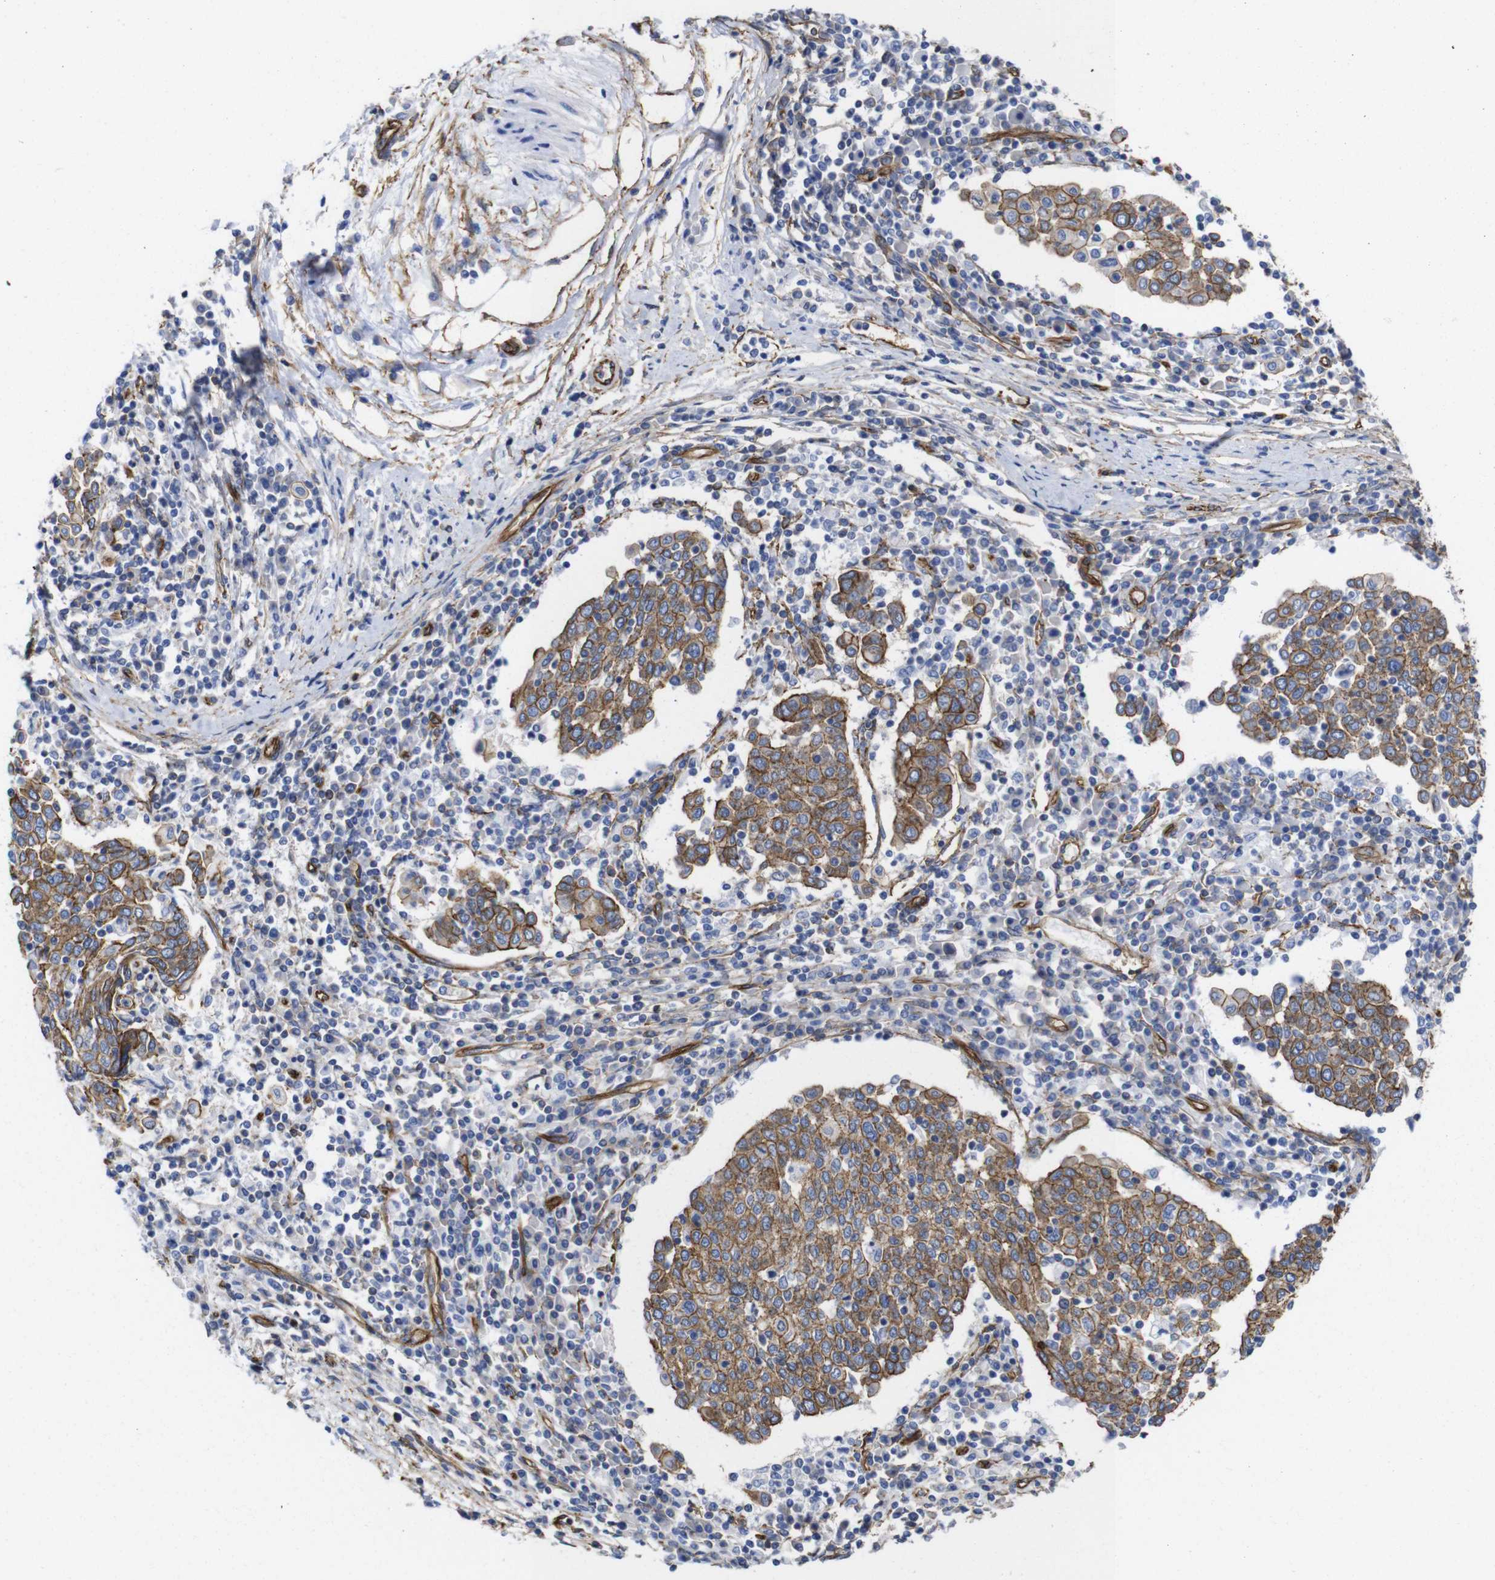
{"staining": {"intensity": "moderate", "quantity": ">75%", "location": "cytoplasmic/membranous"}, "tissue": "cervical cancer", "cell_type": "Tumor cells", "image_type": "cancer", "snomed": [{"axis": "morphology", "description": "Squamous cell carcinoma, NOS"}, {"axis": "topography", "description": "Cervix"}], "caption": "Moderate cytoplasmic/membranous positivity is appreciated in about >75% of tumor cells in cervical cancer (squamous cell carcinoma).", "gene": "SPTBN1", "patient": {"sex": "female", "age": 40}}